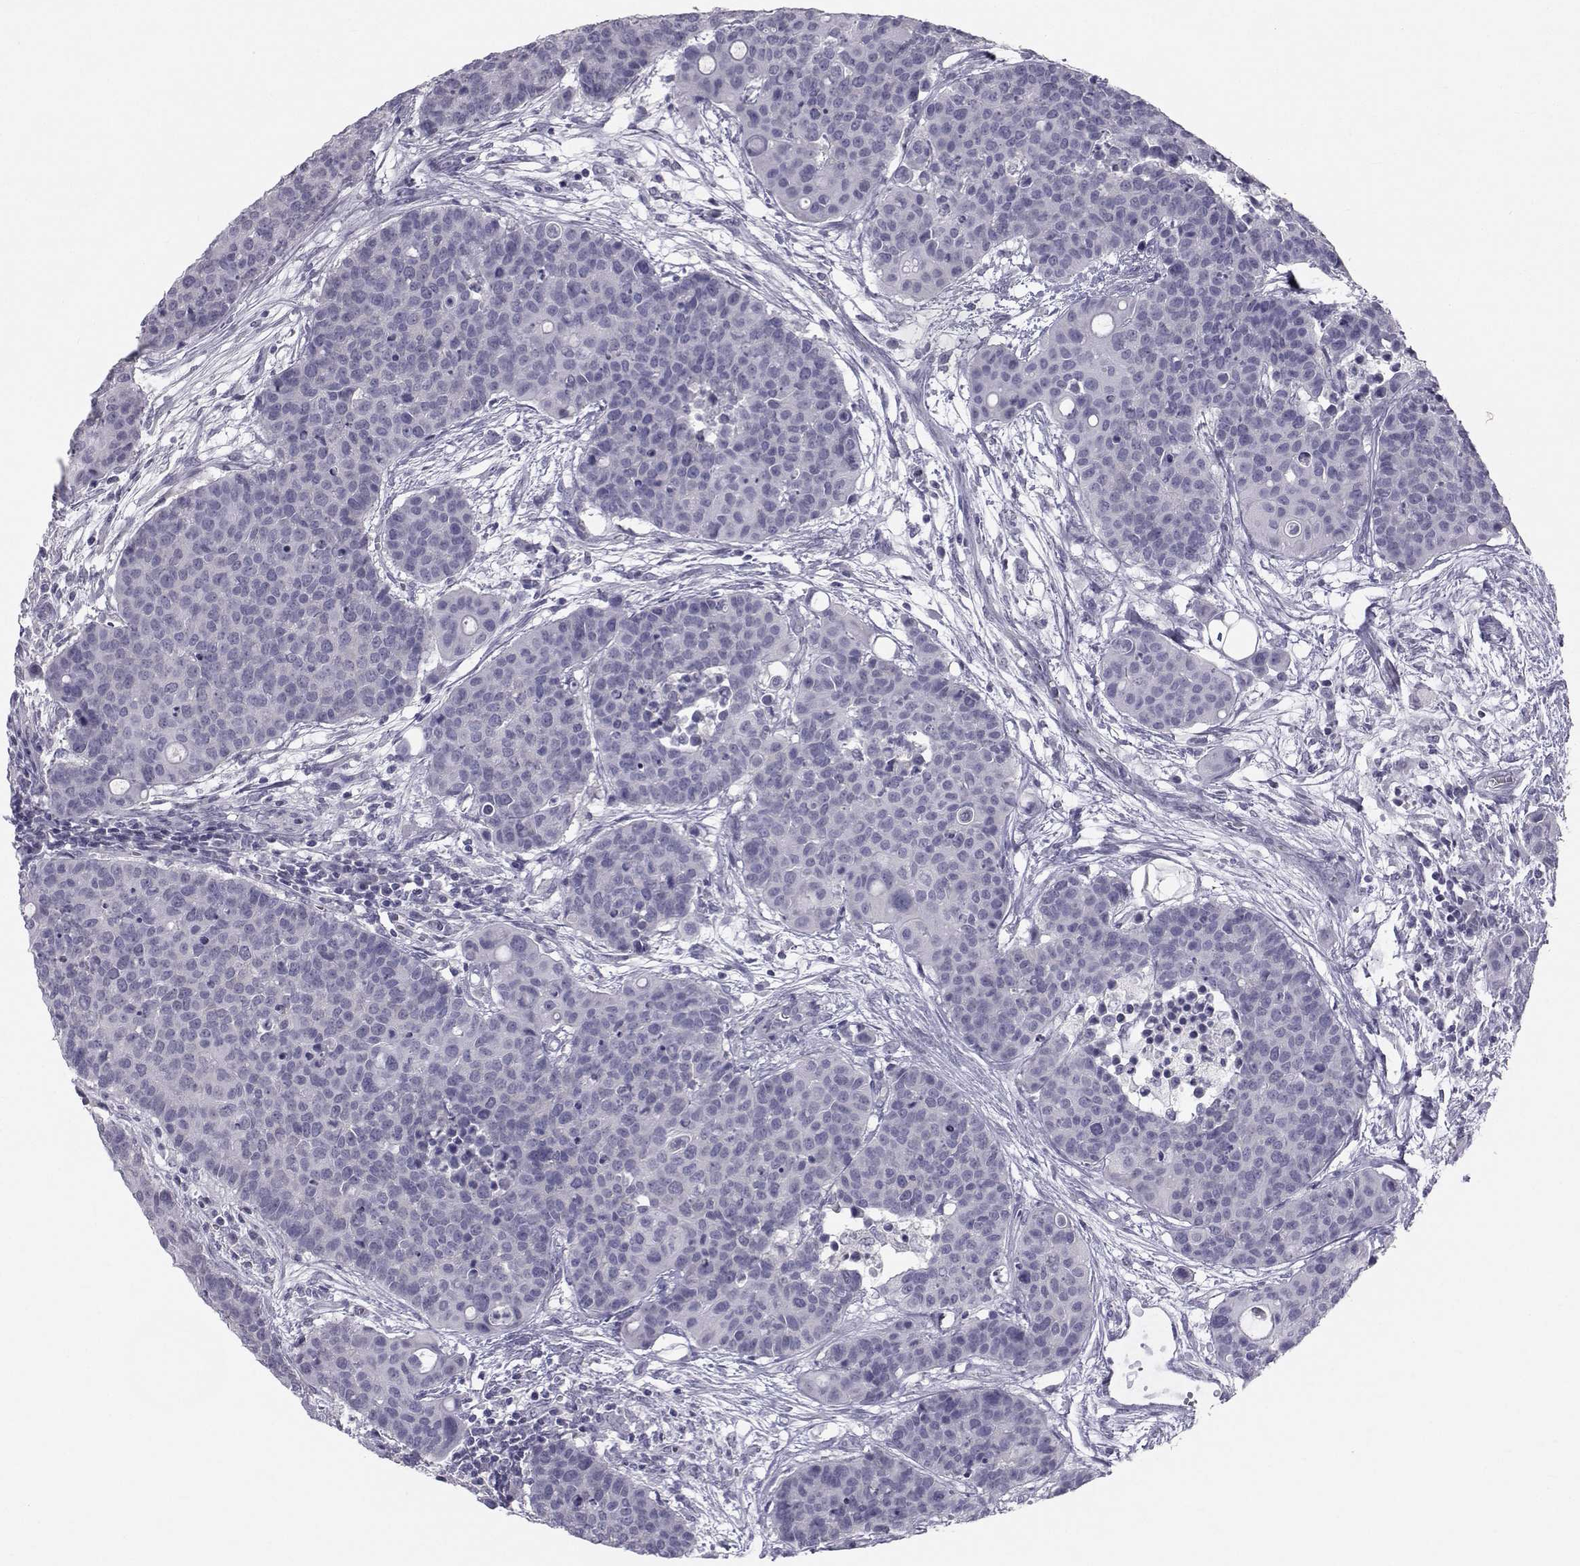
{"staining": {"intensity": "negative", "quantity": "none", "location": "none"}, "tissue": "carcinoid", "cell_type": "Tumor cells", "image_type": "cancer", "snomed": [{"axis": "morphology", "description": "Carcinoid, malignant, NOS"}, {"axis": "topography", "description": "Colon"}], "caption": "The micrograph demonstrates no significant expression in tumor cells of carcinoid (malignant). (Brightfield microscopy of DAB immunohistochemistry (IHC) at high magnification).", "gene": "GARIN3", "patient": {"sex": "male", "age": 81}}